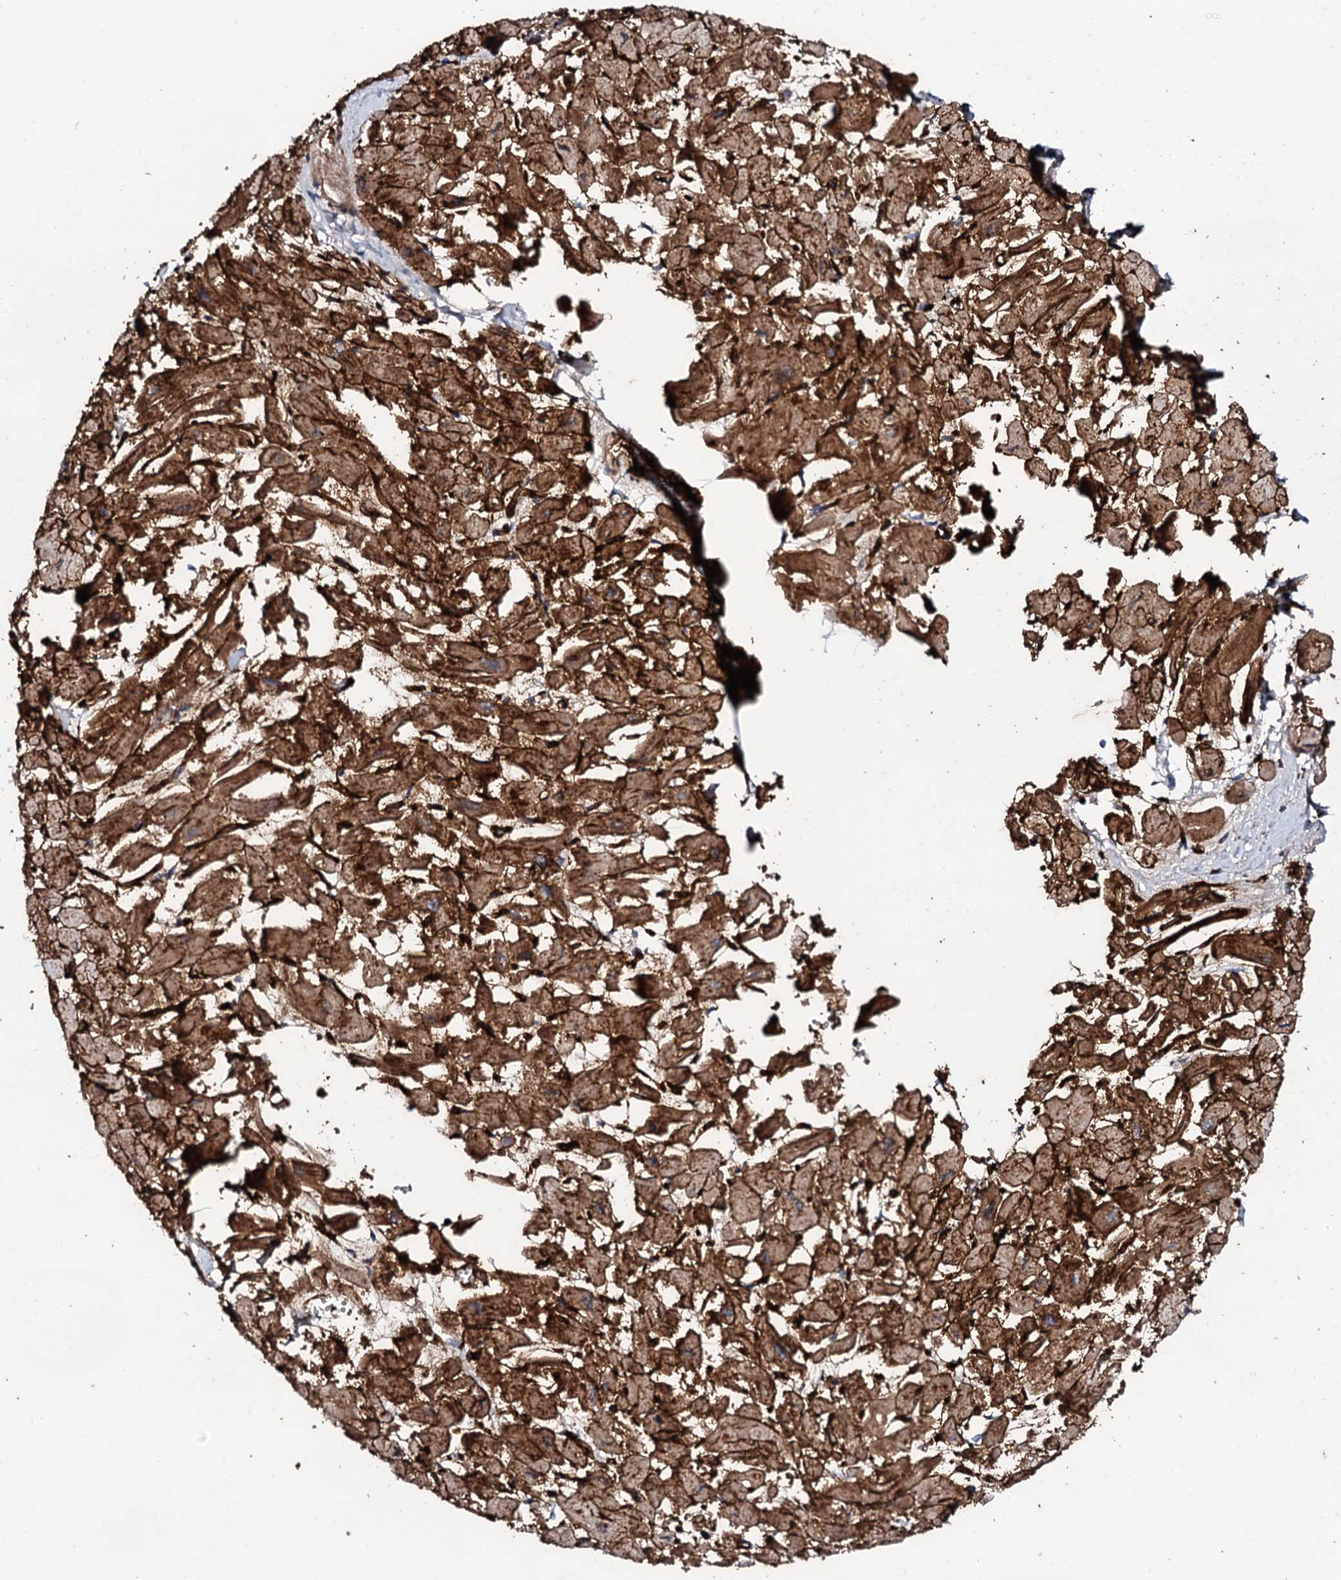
{"staining": {"intensity": "strong", "quantity": ">75%", "location": "cytoplasmic/membranous"}, "tissue": "heart muscle", "cell_type": "Cardiomyocytes", "image_type": "normal", "snomed": [{"axis": "morphology", "description": "Normal tissue, NOS"}, {"axis": "topography", "description": "Heart"}], "caption": "Immunohistochemistry of benign heart muscle reveals high levels of strong cytoplasmic/membranous positivity in approximately >75% of cardiomyocytes. (DAB = brown stain, brightfield microscopy at high magnification).", "gene": "DBX1", "patient": {"sex": "male", "age": 54}}